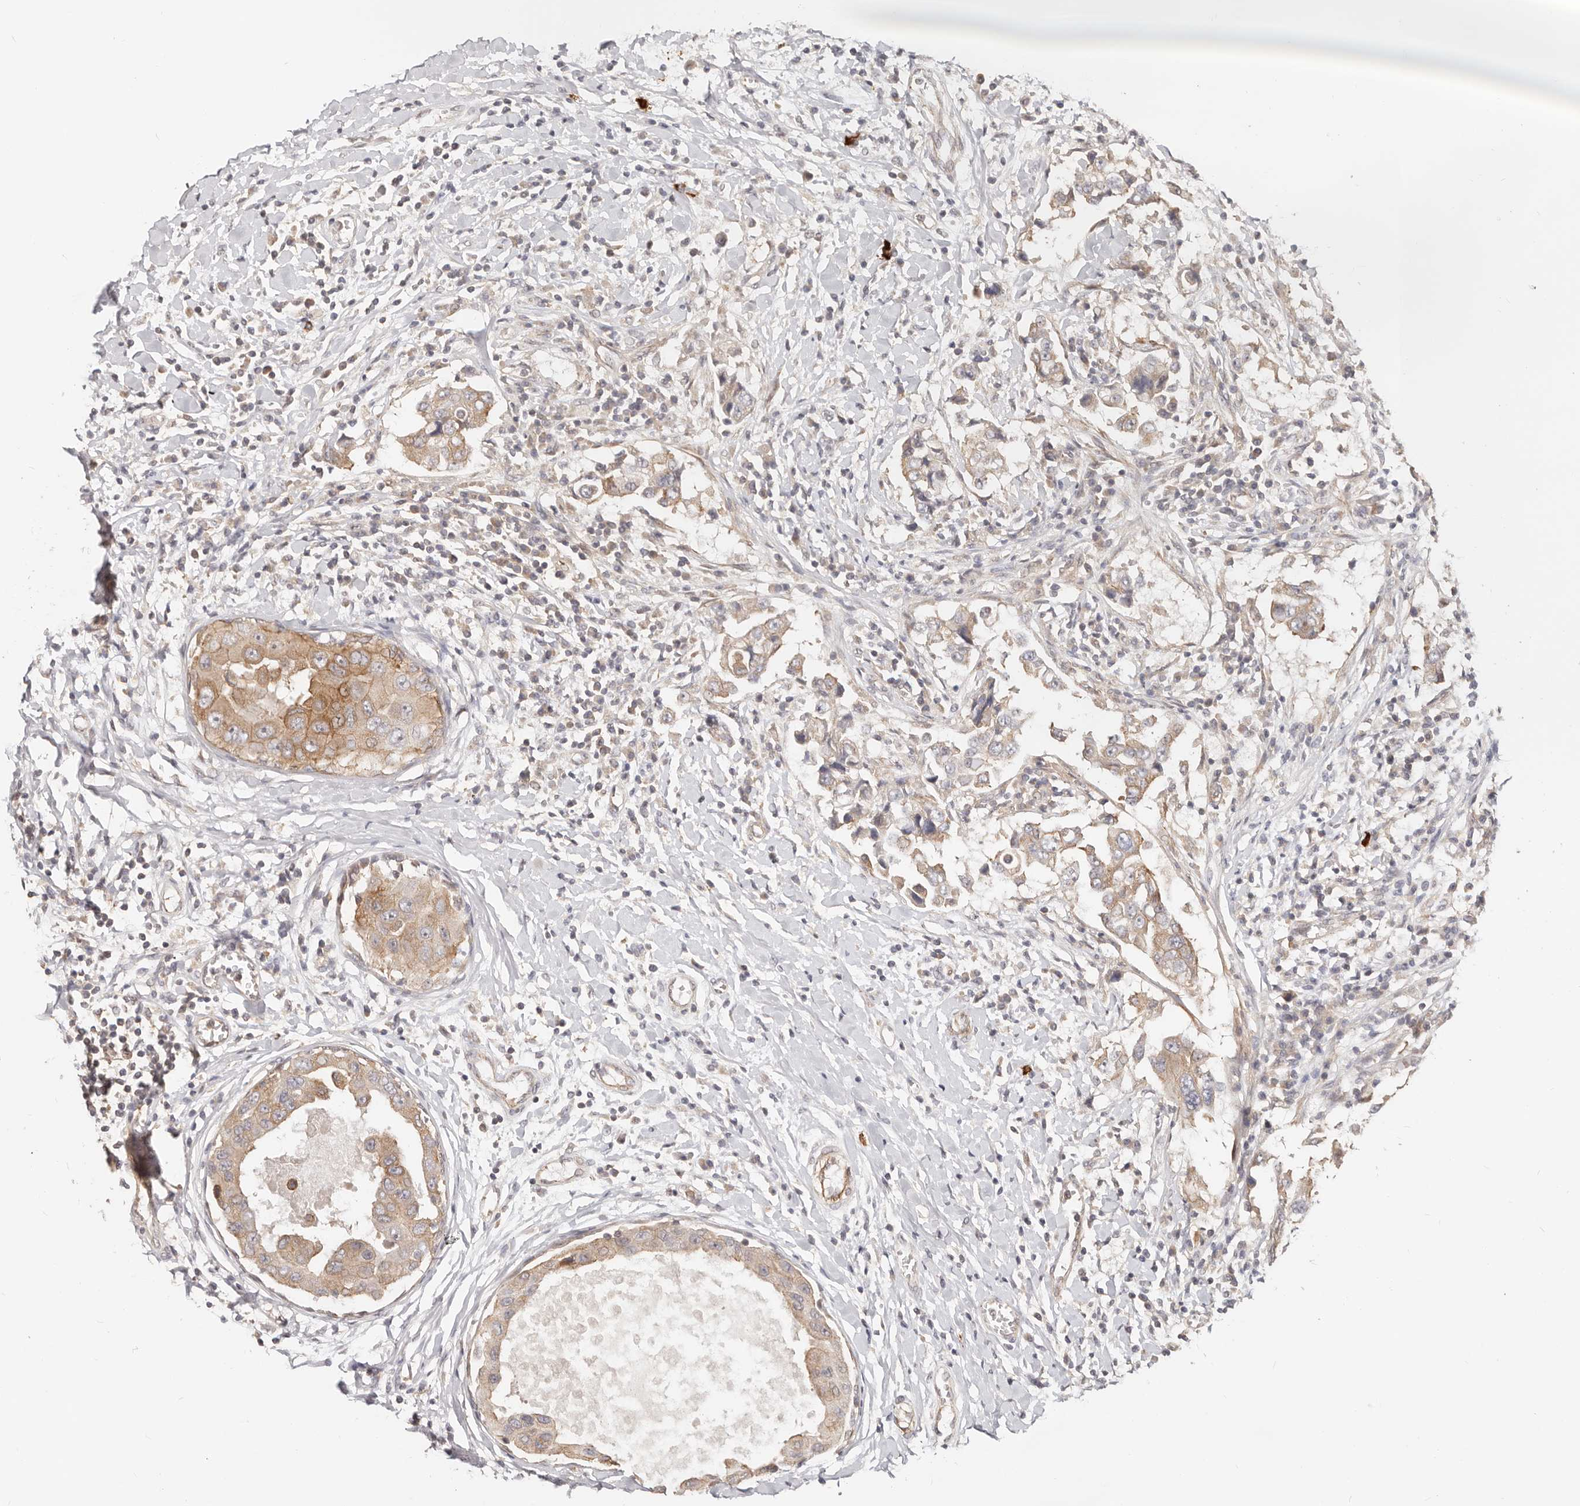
{"staining": {"intensity": "moderate", "quantity": ">75%", "location": "cytoplasmic/membranous"}, "tissue": "breast cancer", "cell_type": "Tumor cells", "image_type": "cancer", "snomed": [{"axis": "morphology", "description": "Duct carcinoma"}, {"axis": "topography", "description": "Breast"}], "caption": "Brown immunohistochemical staining in invasive ductal carcinoma (breast) displays moderate cytoplasmic/membranous staining in approximately >75% of tumor cells.", "gene": "ZRANB1", "patient": {"sex": "female", "age": 27}}